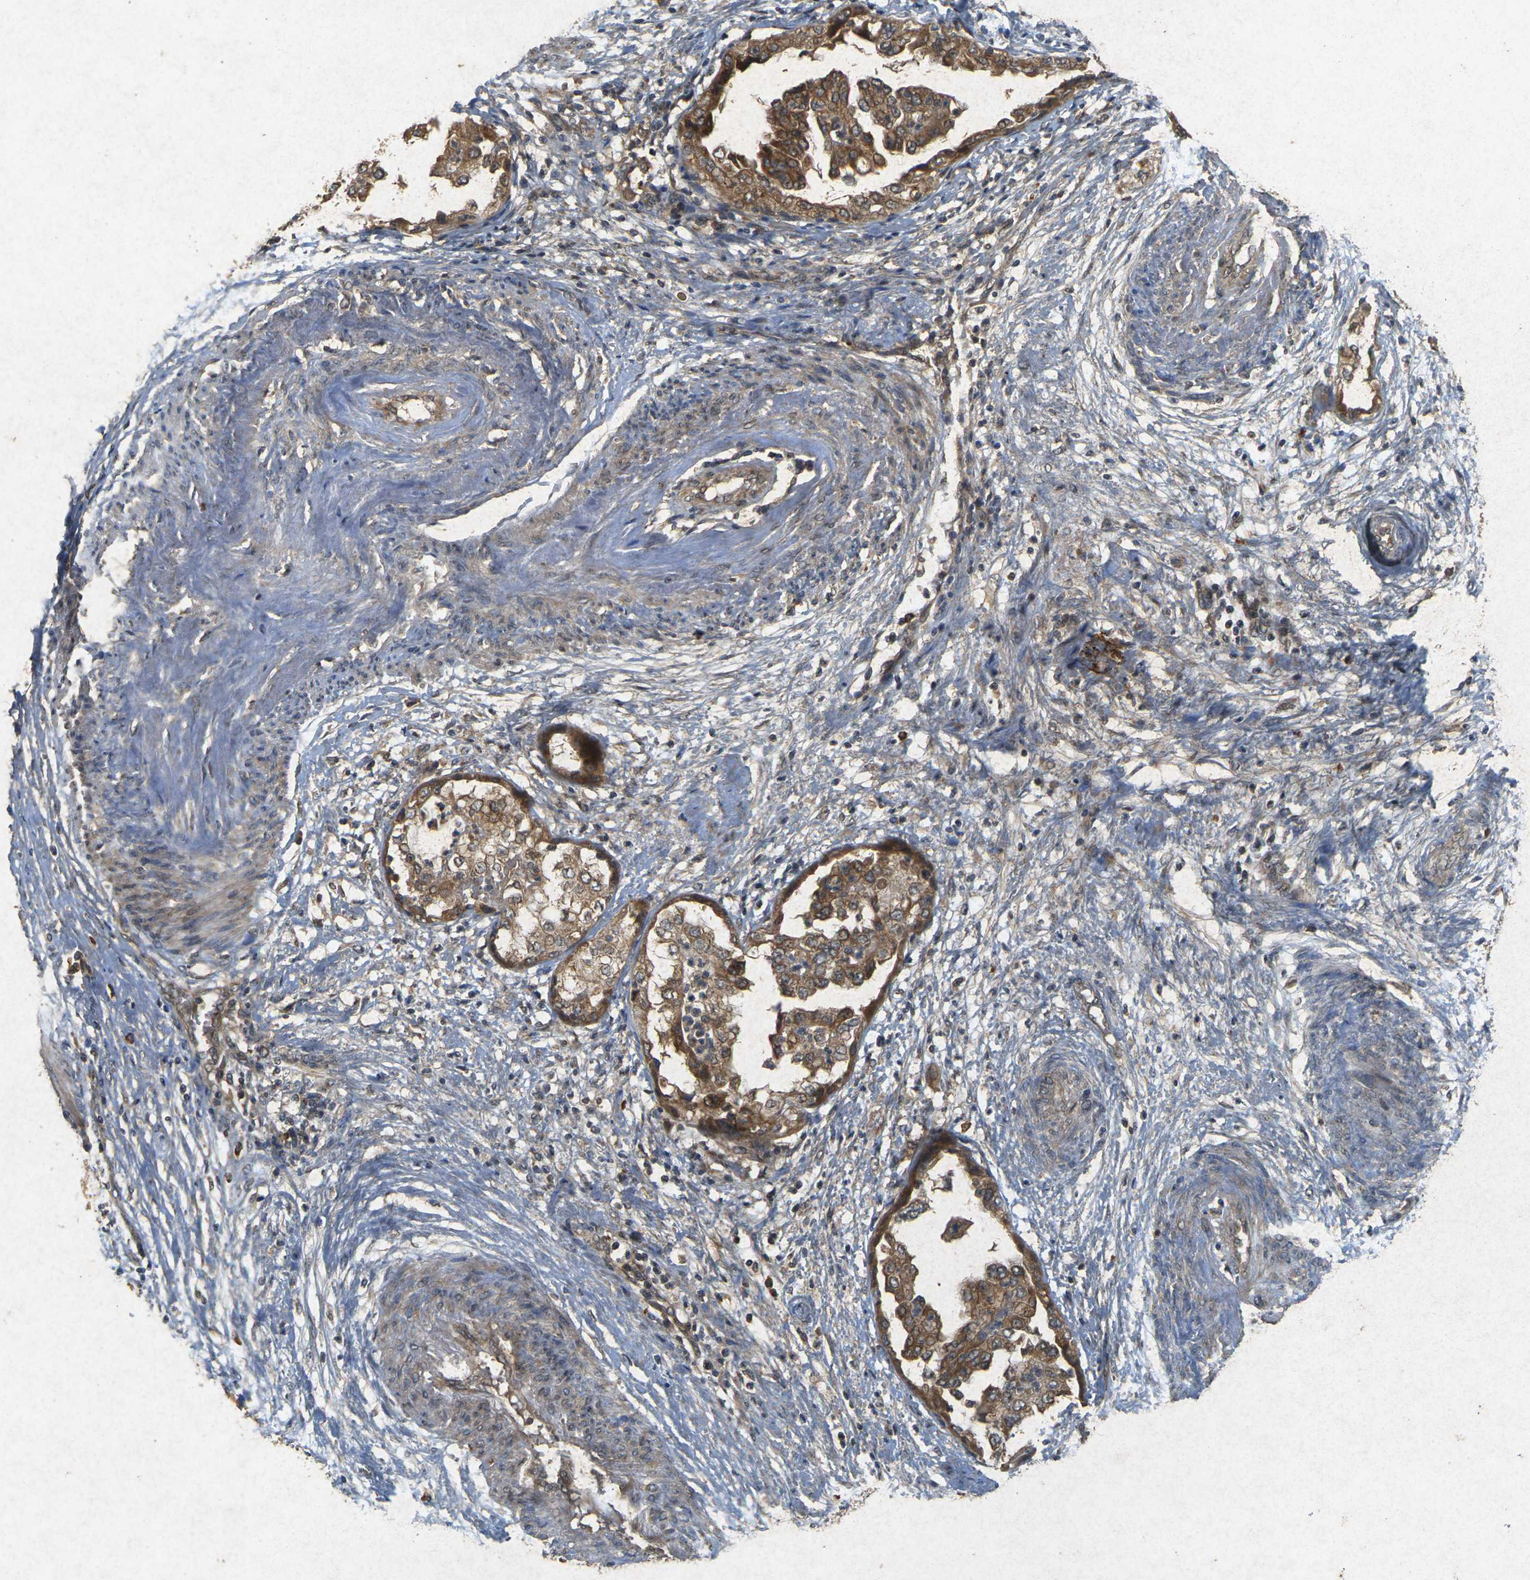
{"staining": {"intensity": "moderate", "quantity": ">75%", "location": "cytoplasmic/membranous"}, "tissue": "endometrial cancer", "cell_type": "Tumor cells", "image_type": "cancer", "snomed": [{"axis": "morphology", "description": "Adenocarcinoma, NOS"}, {"axis": "topography", "description": "Endometrium"}], "caption": "Tumor cells show moderate cytoplasmic/membranous positivity in approximately >75% of cells in endometrial adenocarcinoma. Using DAB (3,3'-diaminobenzidine) (brown) and hematoxylin (blue) stains, captured at high magnification using brightfield microscopy.", "gene": "ERN1", "patient": {"sex": "female", "age": 85}}